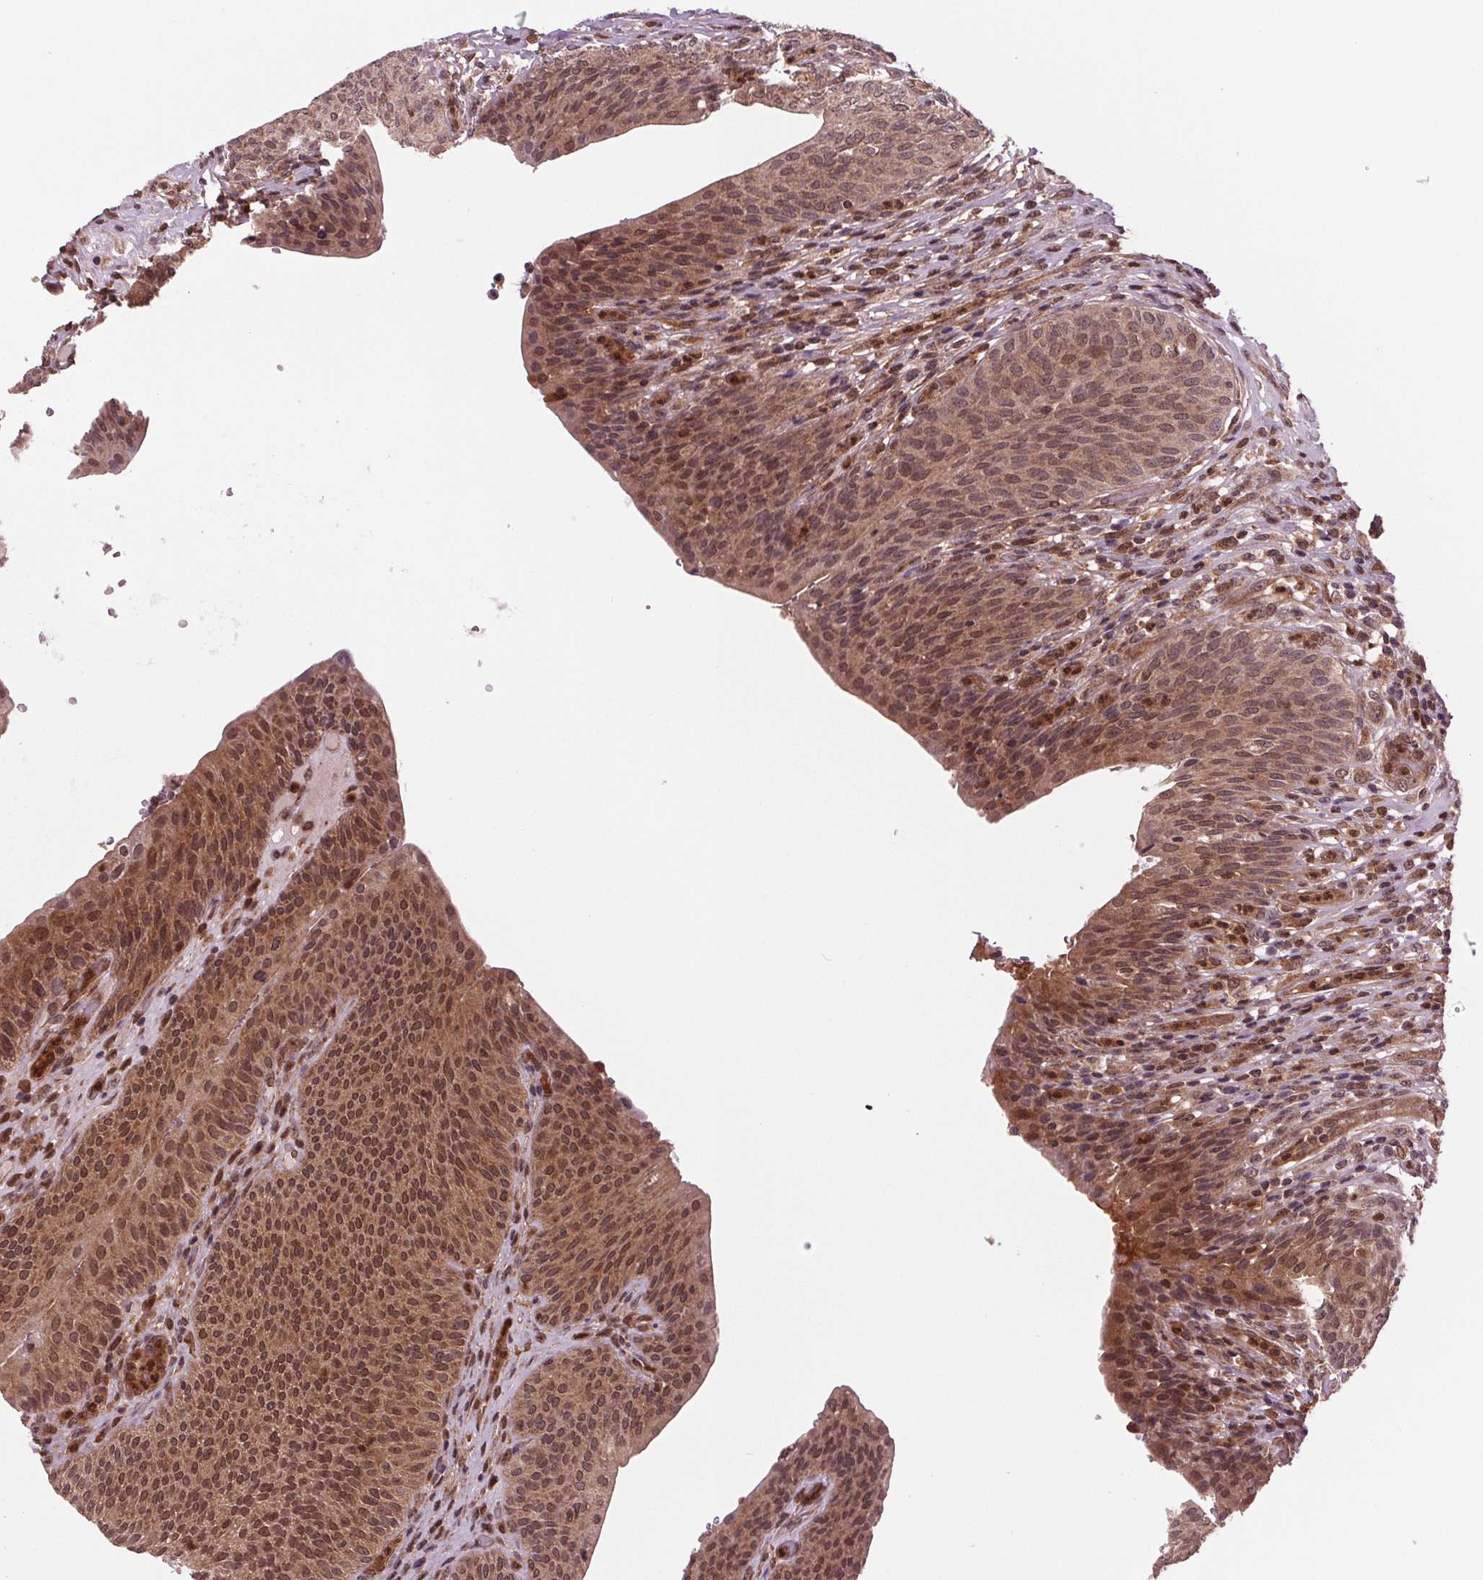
{"staining": {"intensity": "moderate", "quantity": "25%-75%", "location": "cytoplasmic/membranous,nuclear"}, "tissue": "urinary bladder", "cell_type": "Urothelial cells", "image_type": "normal", "snomed": [{"axis": "morphology", "description": "Normal tissue, NOS"}, {"axis": "topography", "description": "Urinary bladder"}, {"axis": "topography", "description": "Peripheral nerve tissue"}], "caption": "Unremarkable urinary bladder displays moderate cytoplasmic/membranous,nuclear staining in about 25%-75% of urothelial cells, visualized by immunohistochemistry.", "gene": "STAT3", "patient": {"sex": "male", "age": 66}}